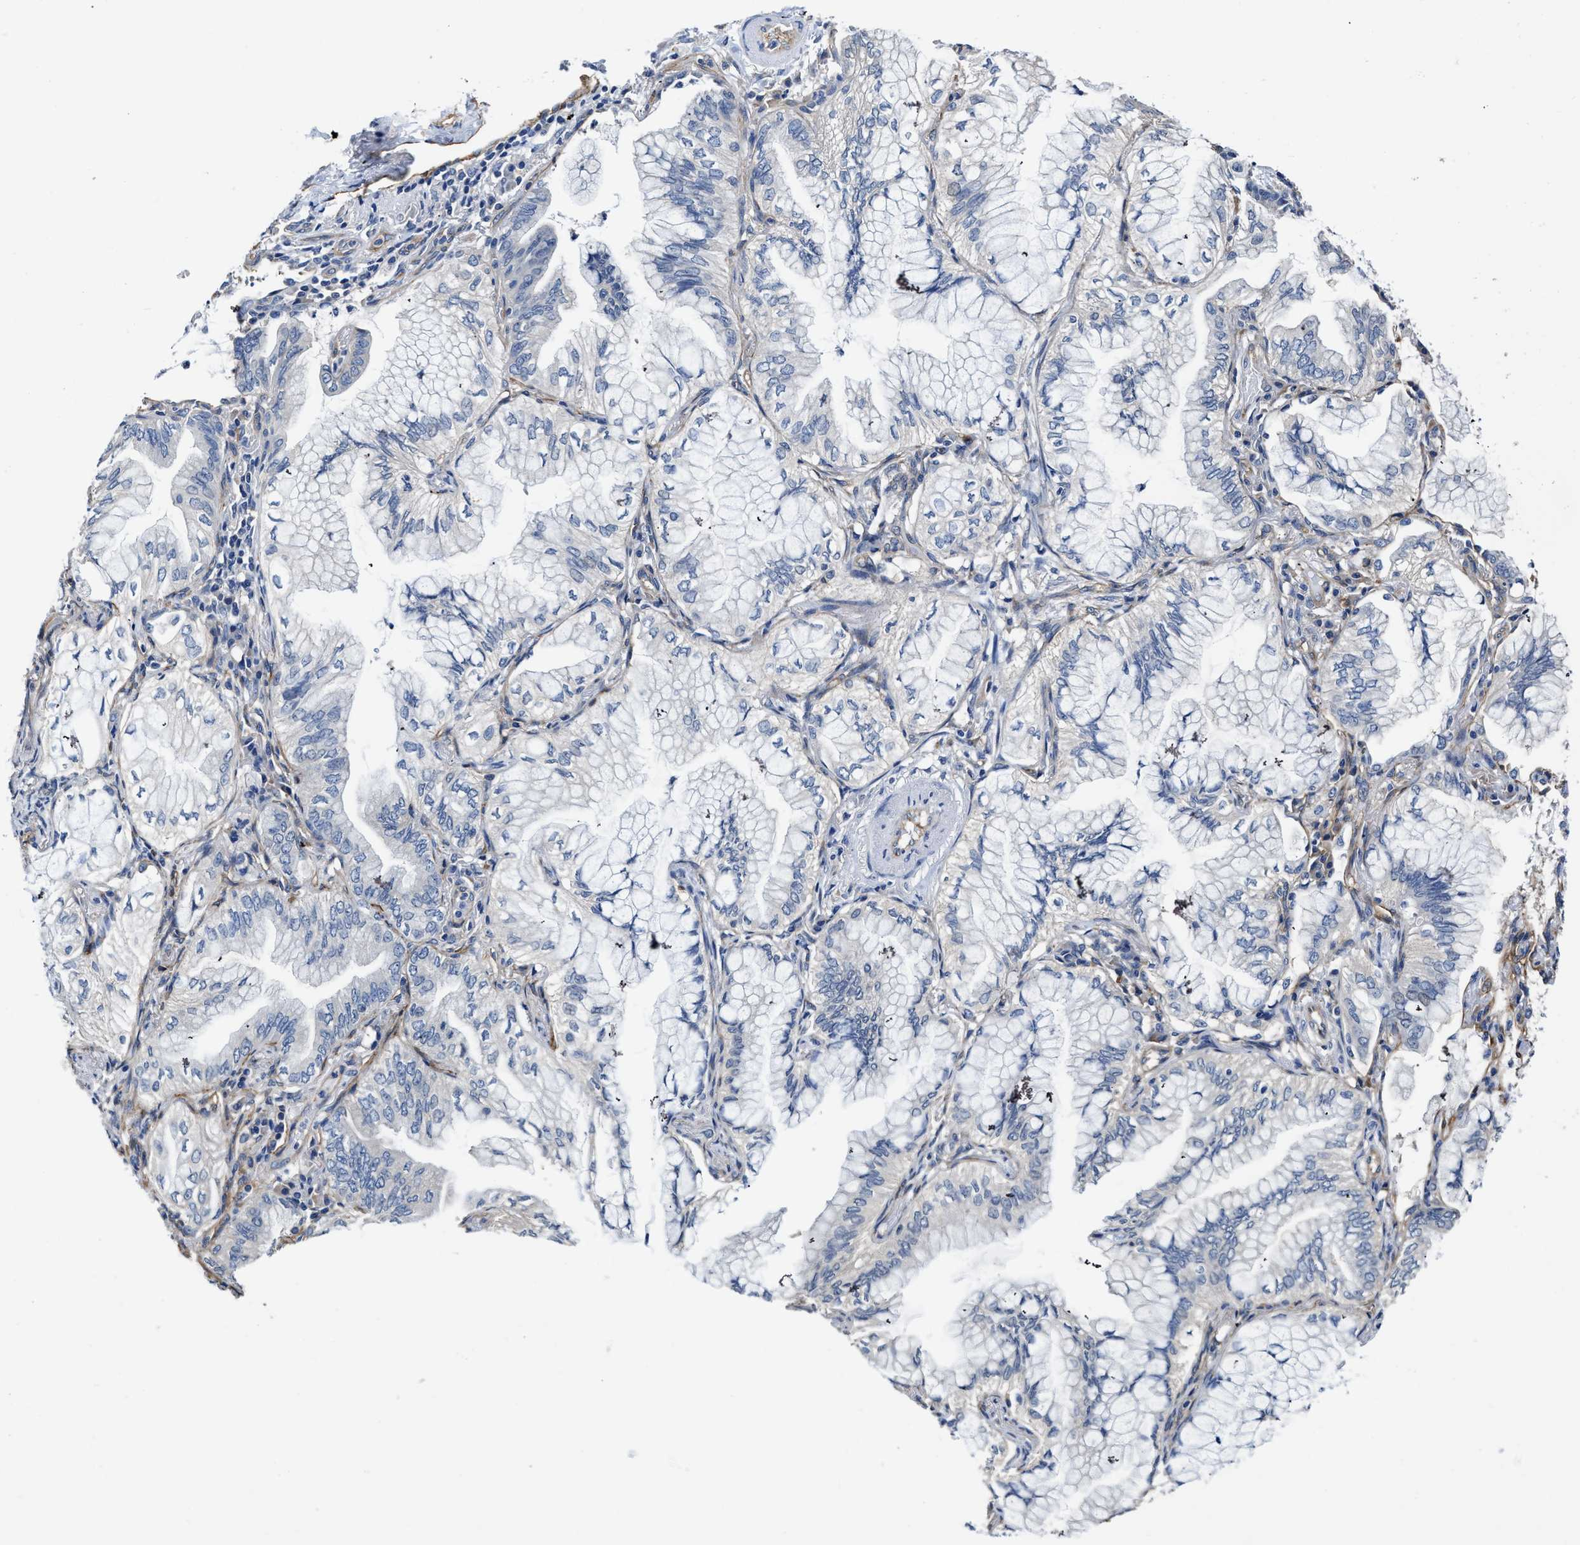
{"staining": {"intensity": "negative", "quantity": "none", "location": "none"}, "tissue": "lung cancer", "cell_type": "Tumor cells", "image_type": "cancer", "snomed": [{"axis": "morphology", "description": "Adenocarcinoma, NOS"}, {"axis": "topography", "description": "Lung"}], "caption": "This is an IHC photomicrograph of lung adenocarcinoma. There is no expression in tumor cells.", "gene": "C22orf42", "patient": {"sex": "female", "age": 70}}